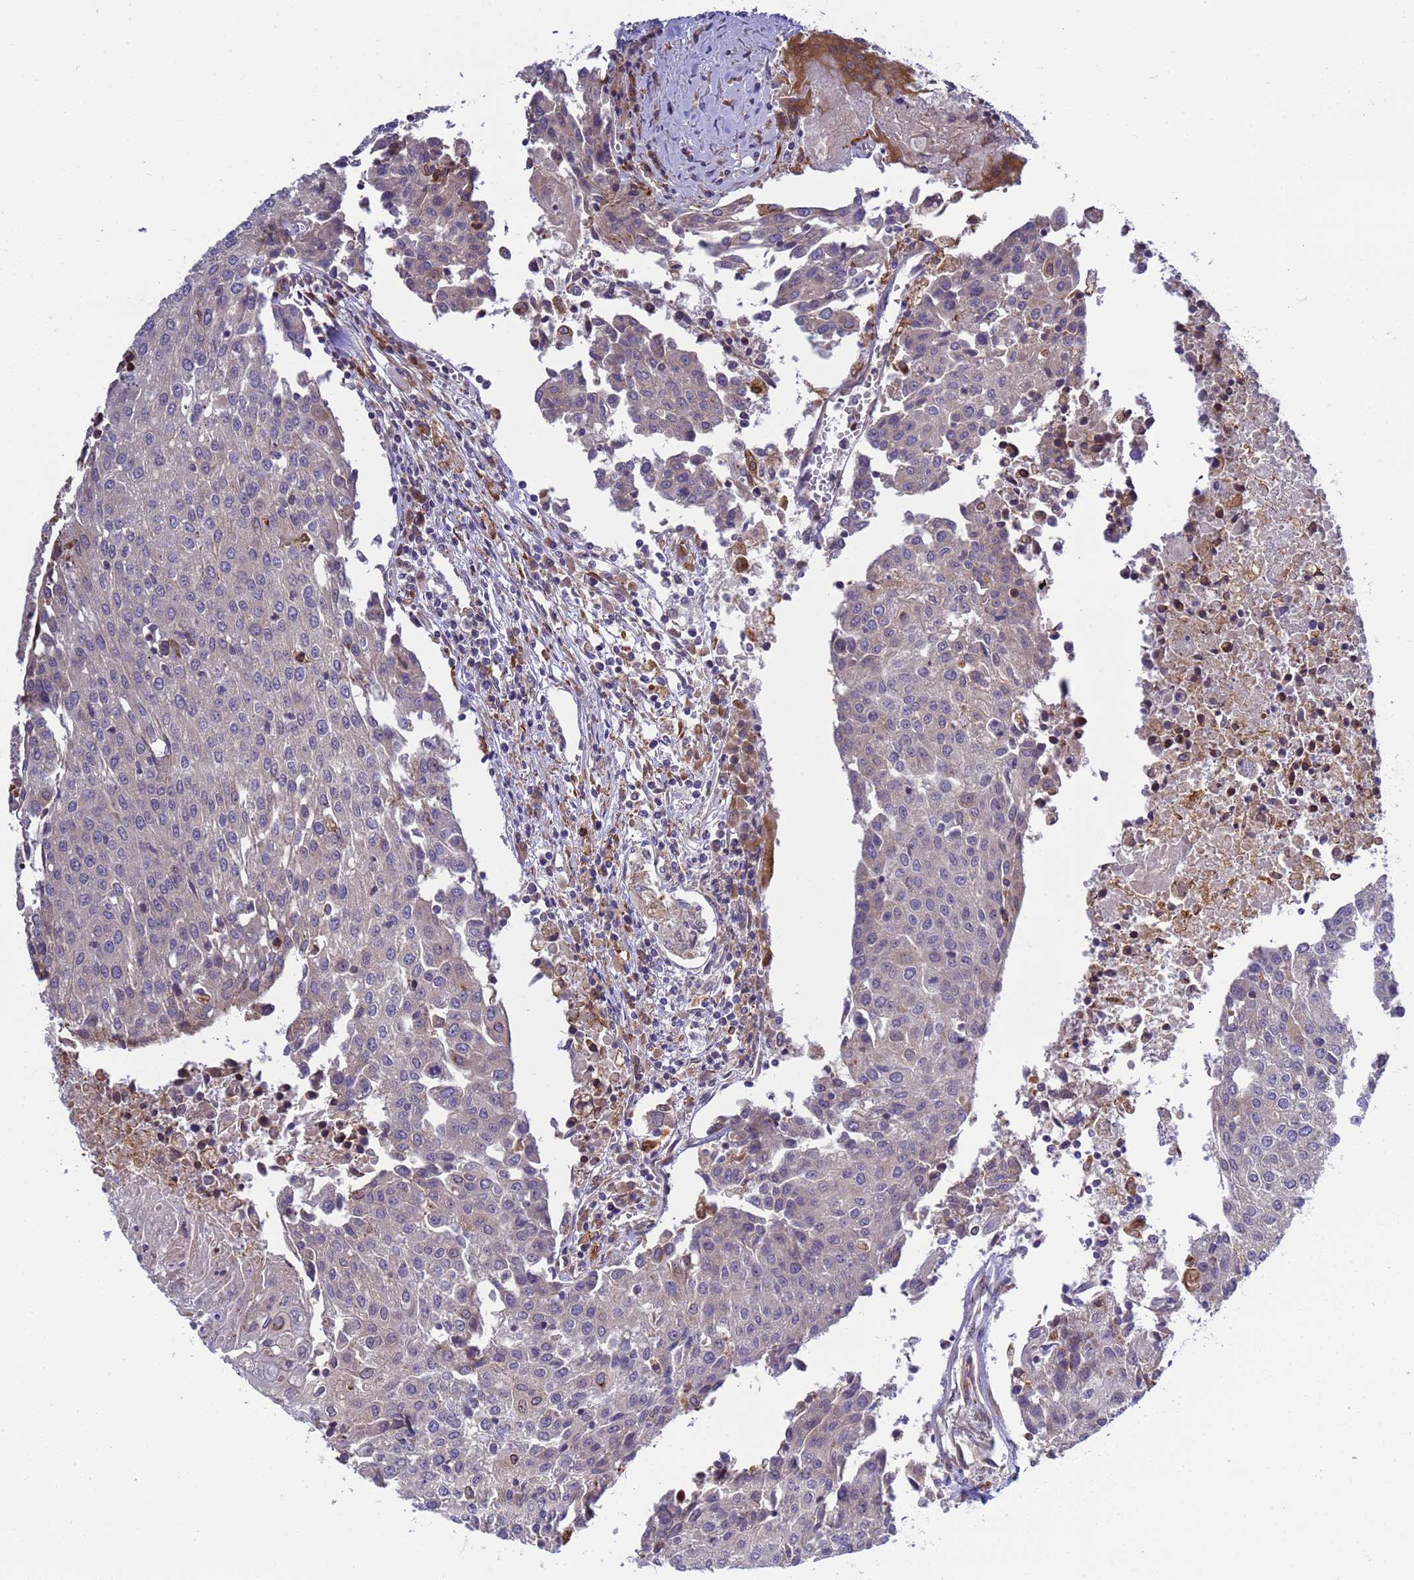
{"staining": {"intensity": "negative", "quantity": "none", "location": "none"}, "tissue": "urothelial cancer", "cell_type": "Tumor cells", "image_type": "cancer", "snomed": [{"axis": "morphology", "description": "Urothelial carcinoma, High grade"}, {"axis": "topography", "description": "Urinary bladder"}], "caption": "Immunohistochemistry (IHC) photomicrograph of neoplastic tissue: human urothelial cancer stained with DAB reveals no significant protein expression in tumor cells.", "gene": "RAPGEF4", "patient": {"sex": "female", "age": 85}}